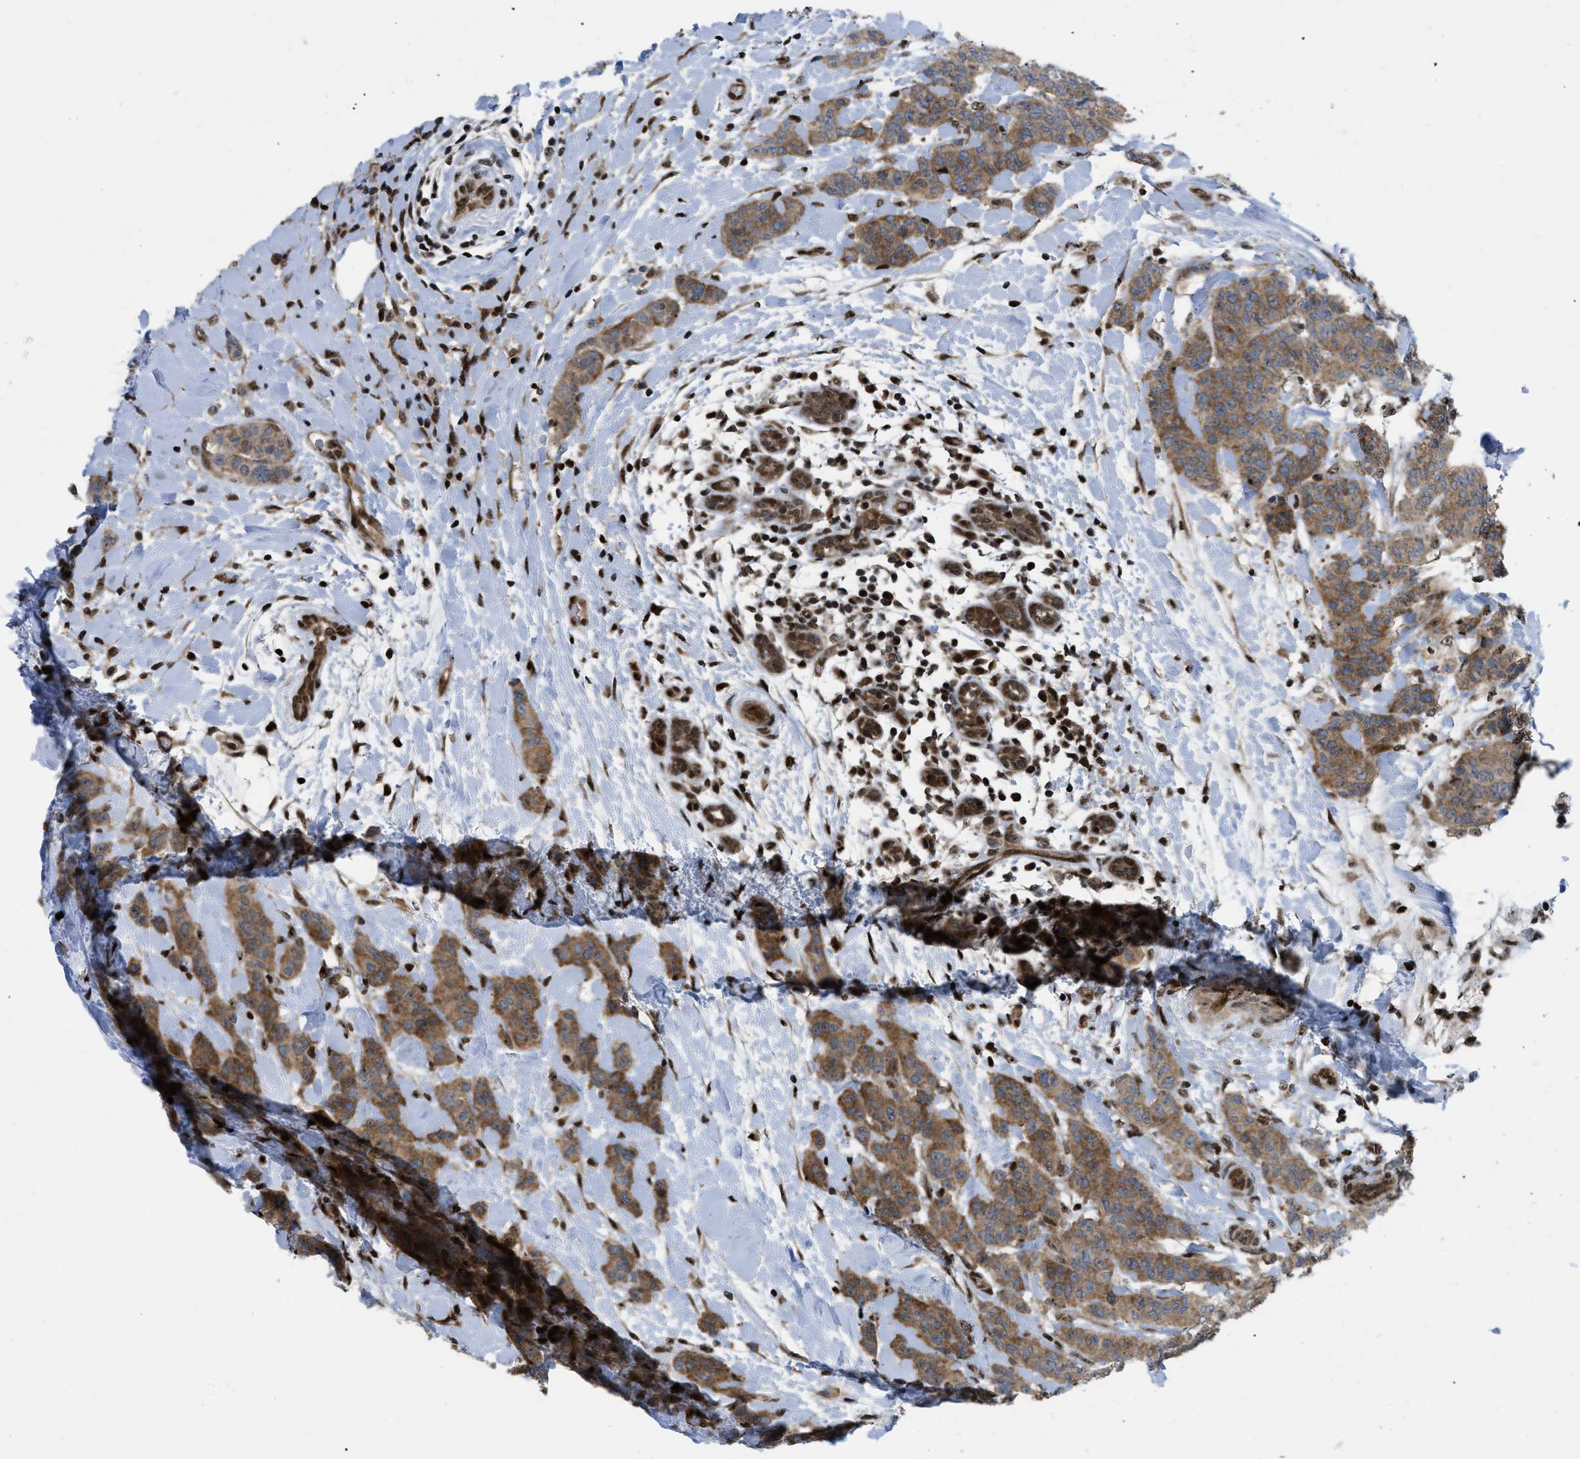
{"staining": {"intensity": "moderate", "quantity": ">75%", "location": "cytoplasmic/membranous"}, "tissue": "breast cancer", "cell_type": "Tumor cells", "image_type": "cancer", "snomed": [{"axis": "morphology", "description": "Normal tissue, NOS"}, {"axis": "morphology", "description": "Duct carcinoma"}, {"axis": "topography", "description": "Breast"}], "caption": "An IHC histopathology image of neoplastic tissue is shown. Protein staining in brown shows moderate cytoplasmic/membranous positivity in infiltrating ductal carcinoma (breast) within tumor cells. The protein is shown in brown color, while the nuclei are stained blue.", "gene": "PPP2CB", "patient": {"sex": "female", "age": 40}}